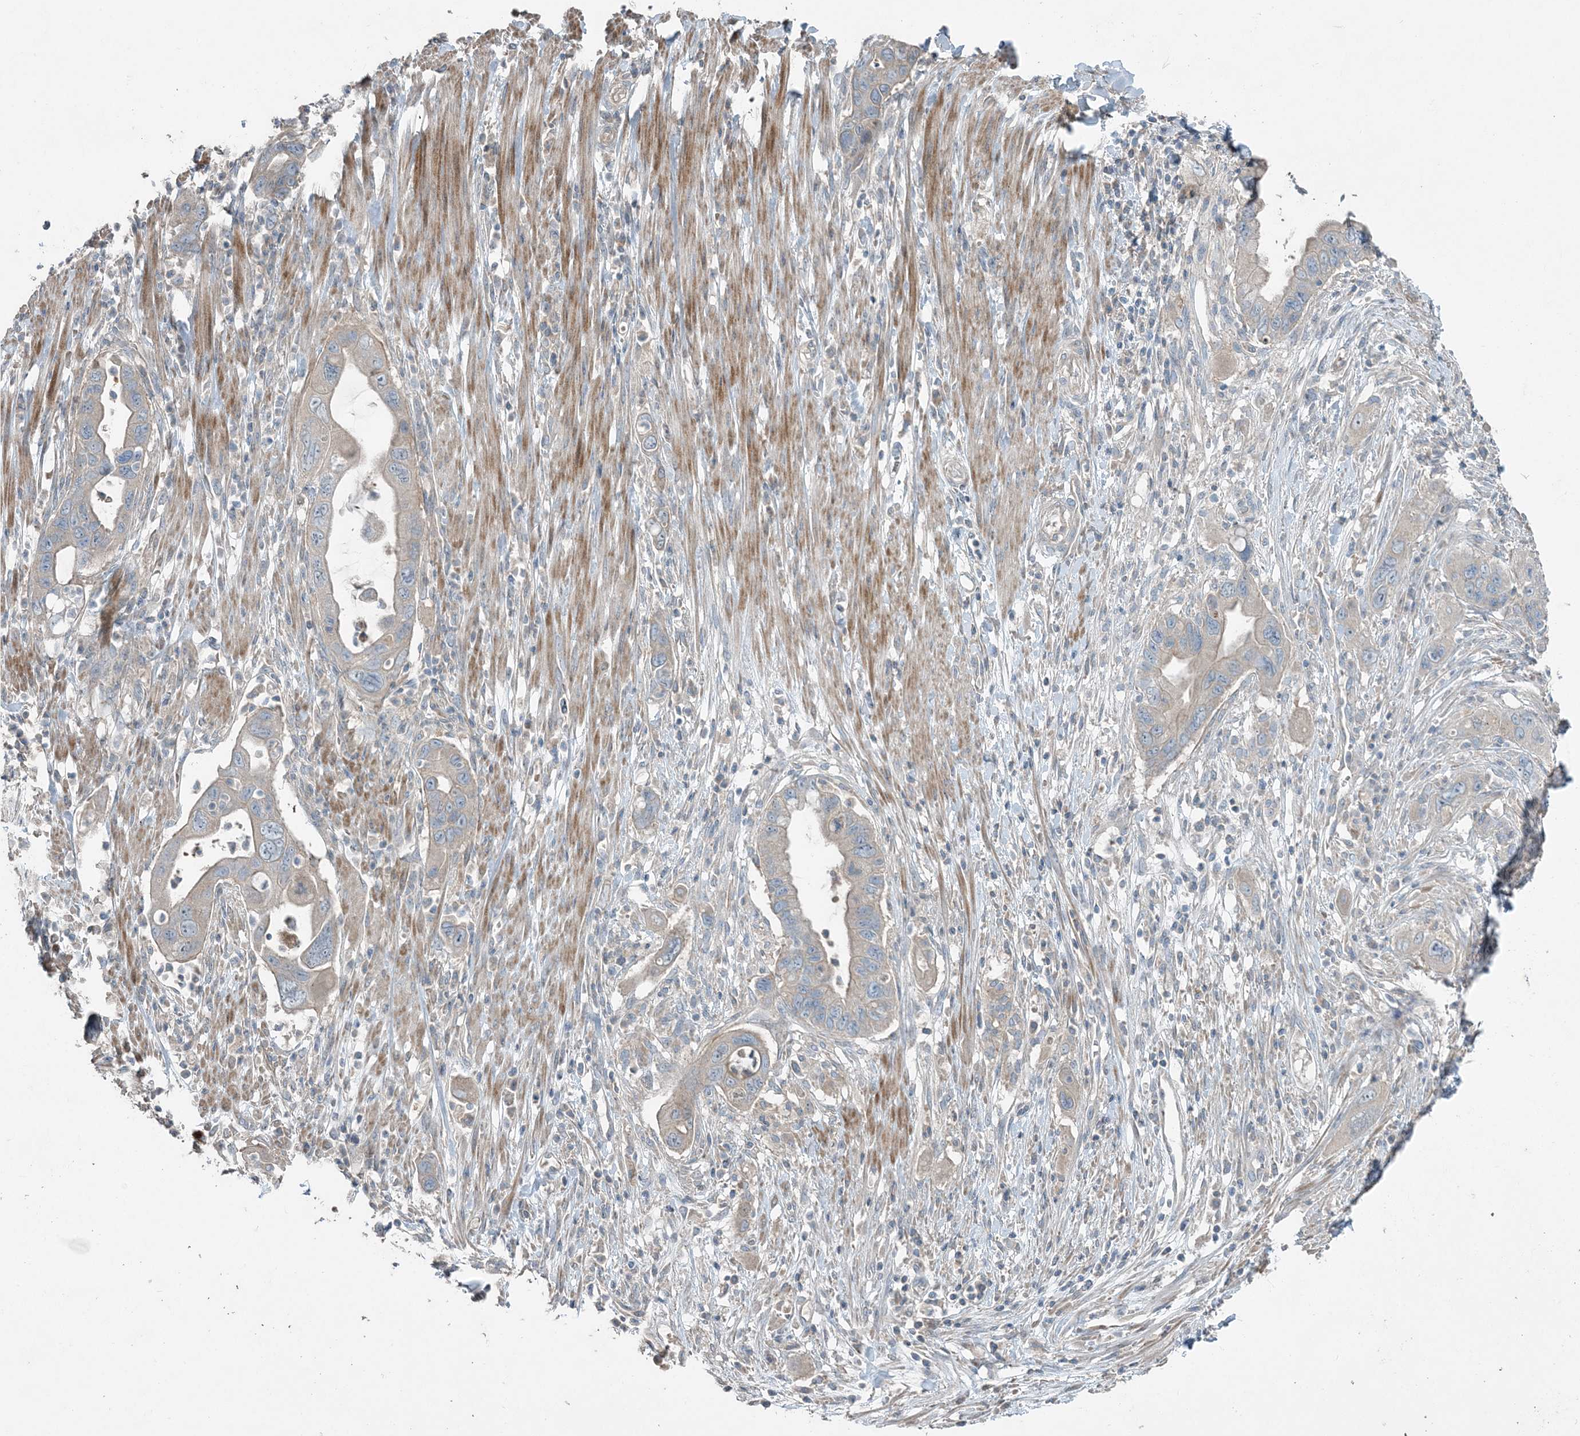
{"staining": {"intensity": "weak", "quantity": "<25%", "location": "cytoplasmic/membranous"}, "tissue": "pancreatic cancer", "cell_type": "Tumor cells", "image_type": "cancer", "snomed": [{"axis": "morphology", "description": "Adenocarcinoma, NOS"}, {"axis": "topography", "description": "Pancreas"}], "caption": "An immunohistochemistry (IHC) micrograph of pancreatic cancer (adenocarcinoma) is shown. There is no staining in tumor cells of pancreatic cancer (adenocarcinoma).", "gene": "SLC4A10", "patient": {"sex": "female", "age": 71}}